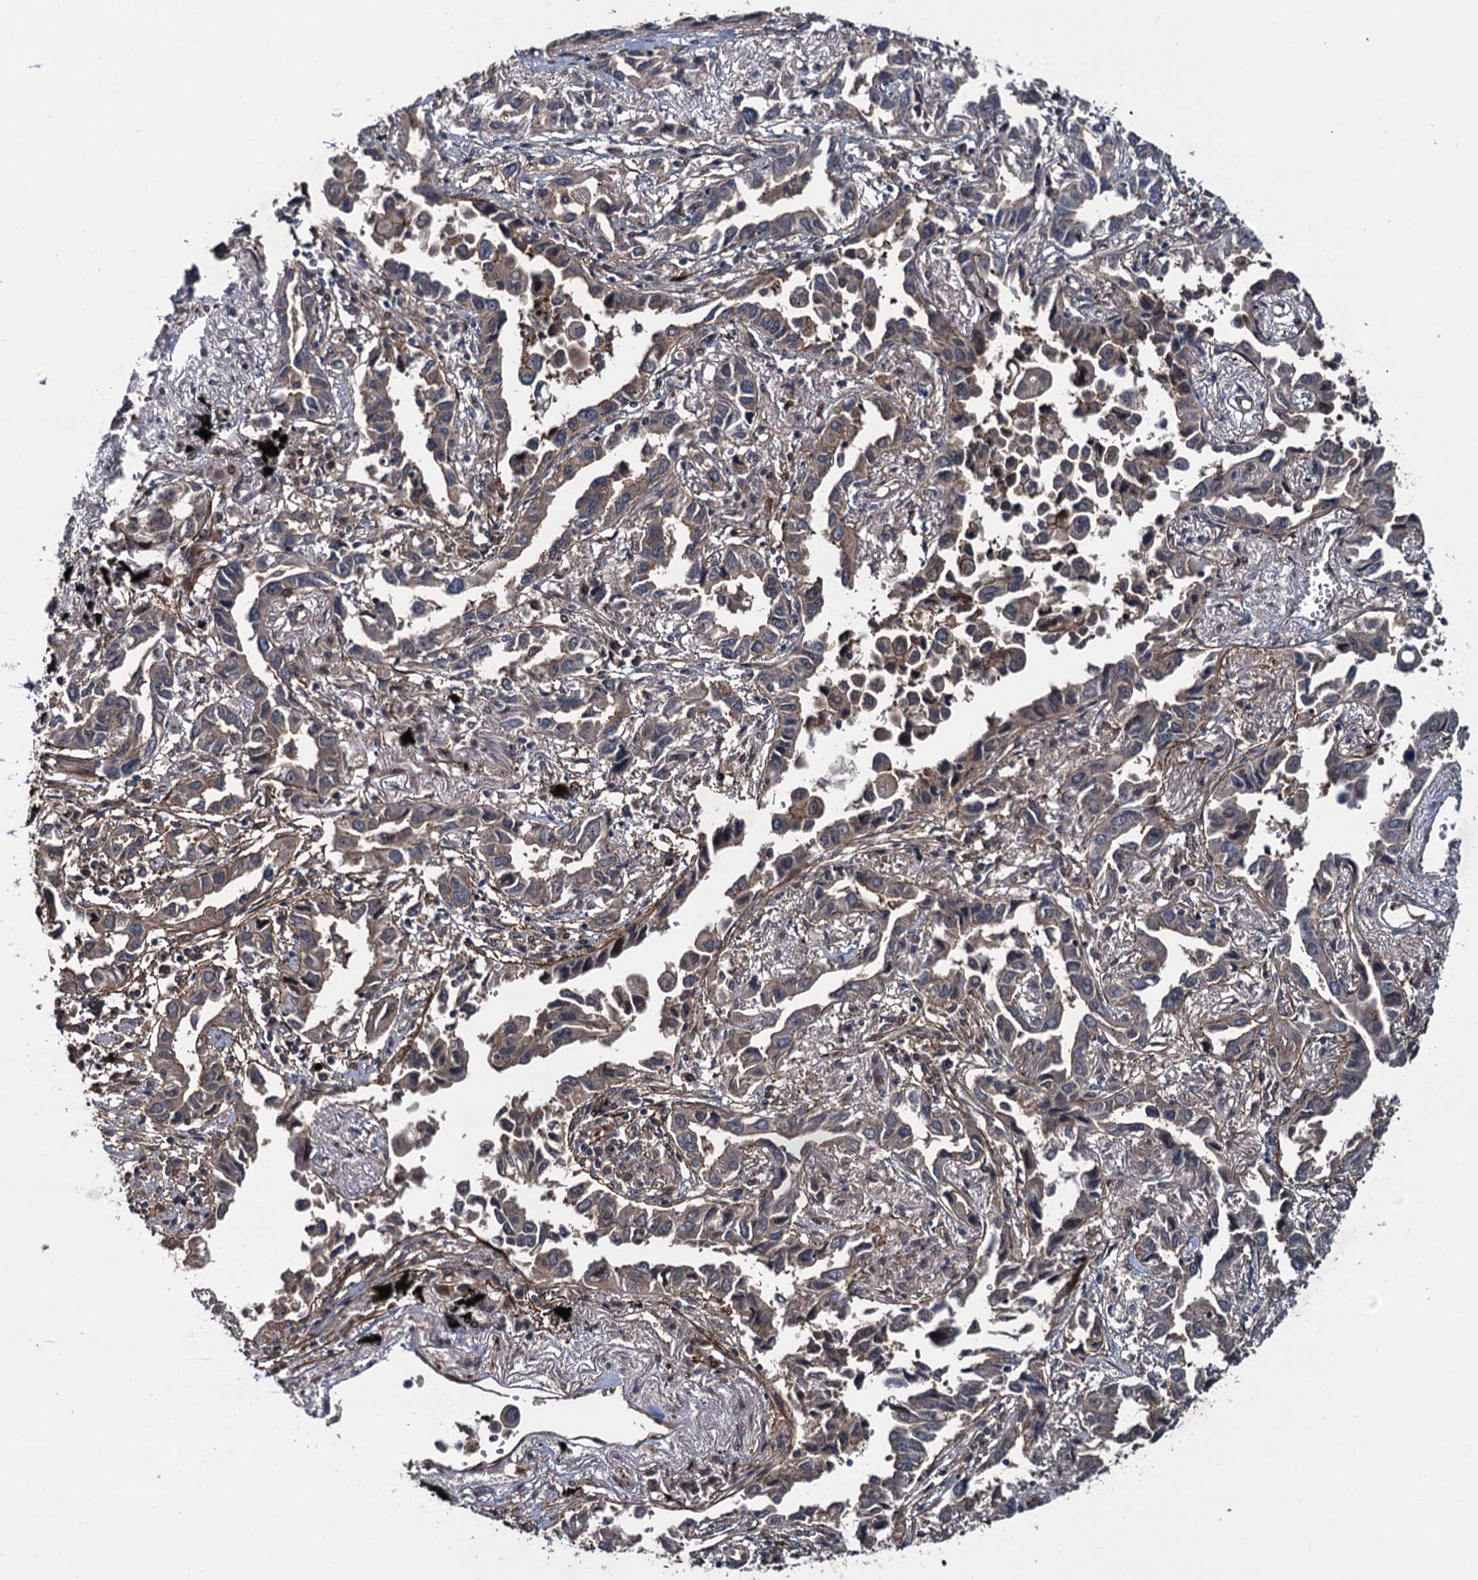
{"staining": {"intensity": "moderate", "quantity": "25%-75%", "location": "cytoplasmic/membranous"}, "tissue": "lung cancer", "cell_type": "Tumor cells", "image_type": "cancer", "snomed": [{"axis": "morphology", "description": "Adenocarcinoma, NOS"}, {"axis": "topography", "description": "Lung"}], "caption": "The immunohistochemical stain labels moderate cytoplasmic/membranous positivity in tumor cells of lung cancer tissue. The protein of interest is shown in brown color, while the nuclei are stained blue.", "gene": "RHOBTB1", "patient": {"sex": "male", "age": 67}}